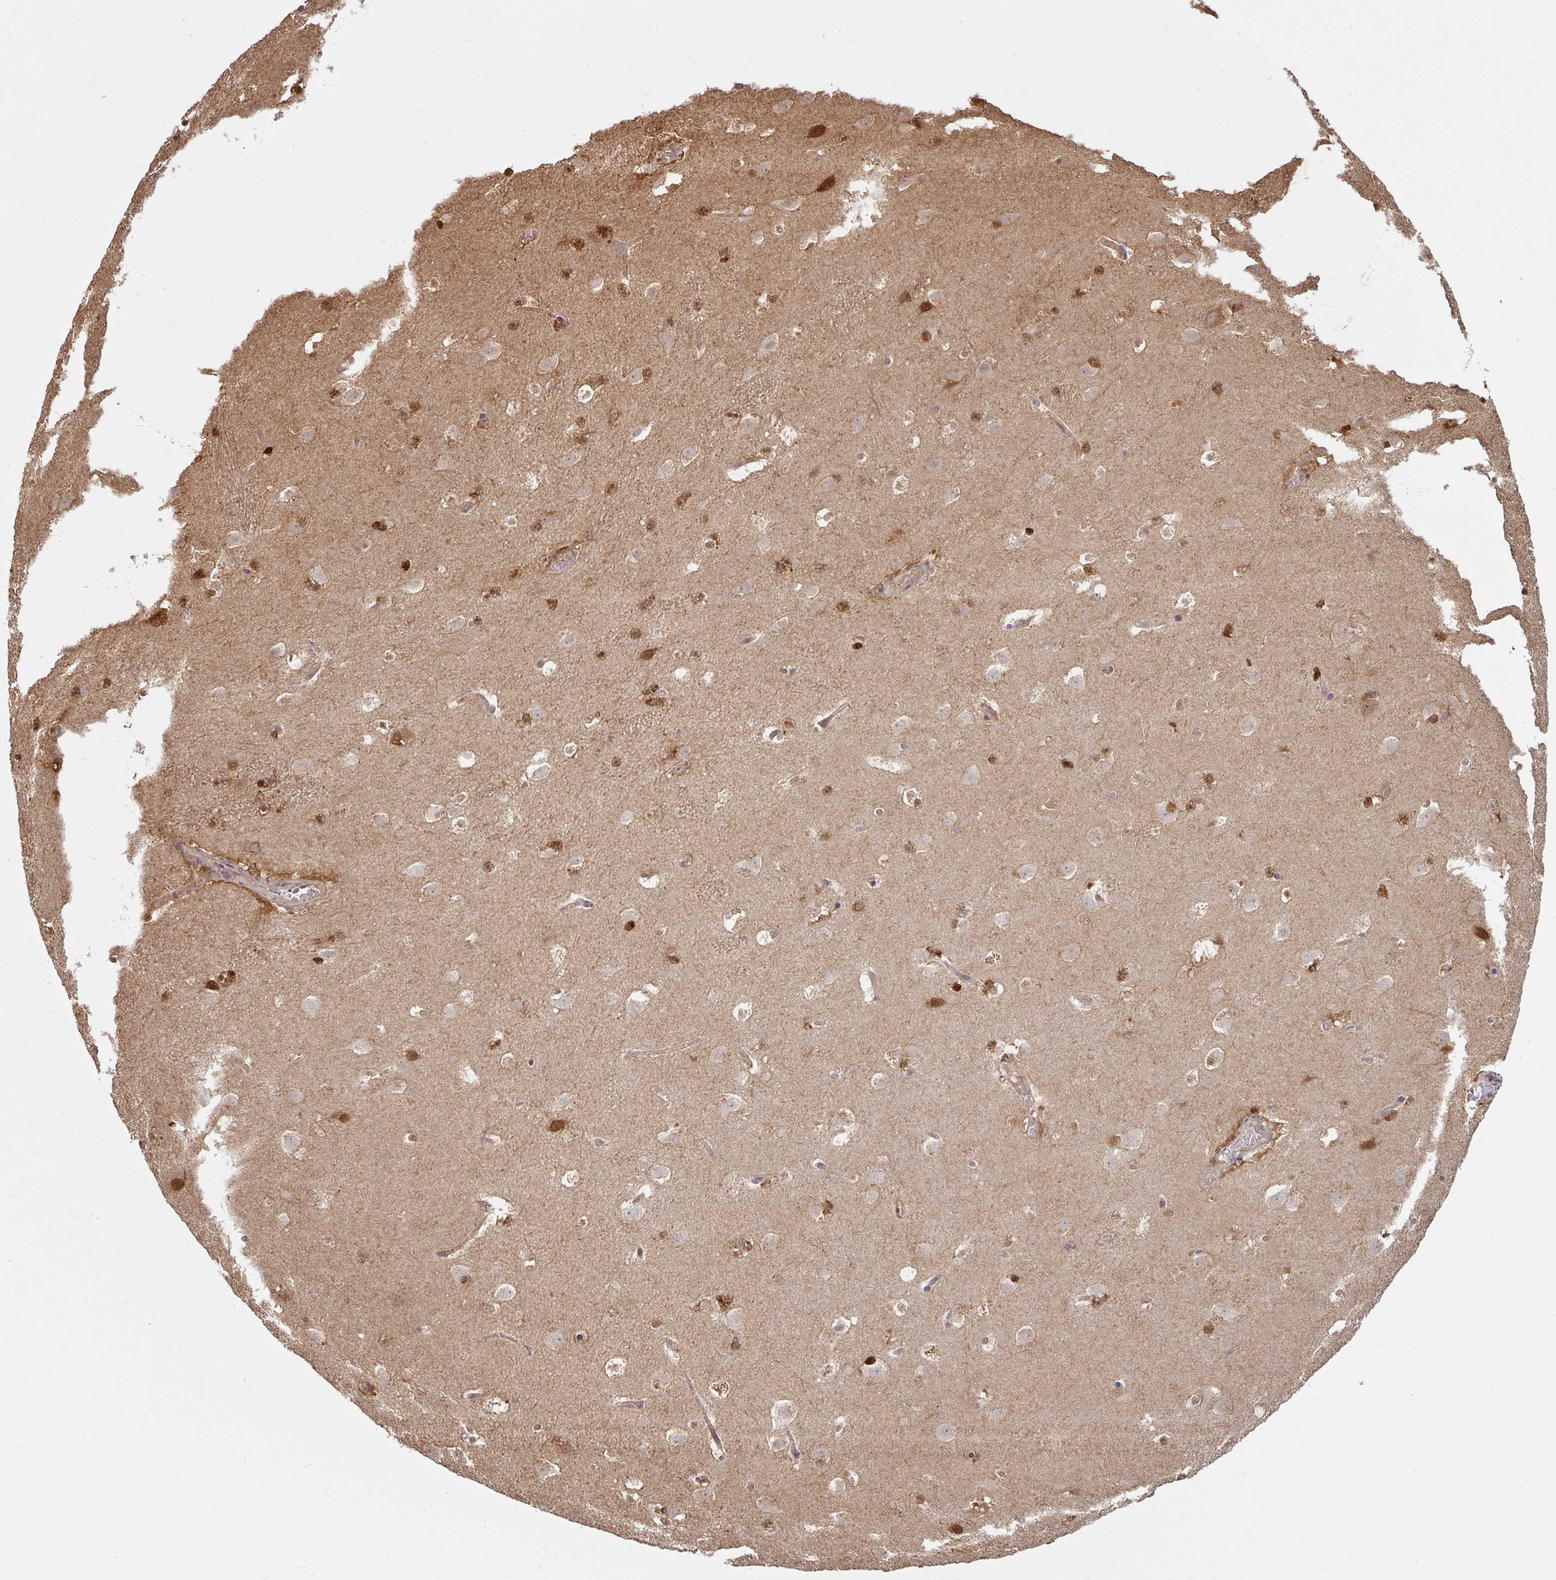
{"staining": {"intensity": "moderate", "quantity": "<25%", "location": "nuclear"}, "tissue": "caudate", "cell_type": "Glial cells", "image_type": "normal", "snomed": [{"axis": "morphology", "description": "Normal tissue, NOS"}, {"axis": "topography", "description": "Lateral ventricle wall"}], "caption": "A high-resolution image shows IHC staining of benign caudate, which exhibits moderate nuclear positivity in approximately <25% of glial cells. (Brightfield microscopy of DAB IHC at high magnification).", "gene": "ST13", "patient": {"sex": "male", "age": 37}}